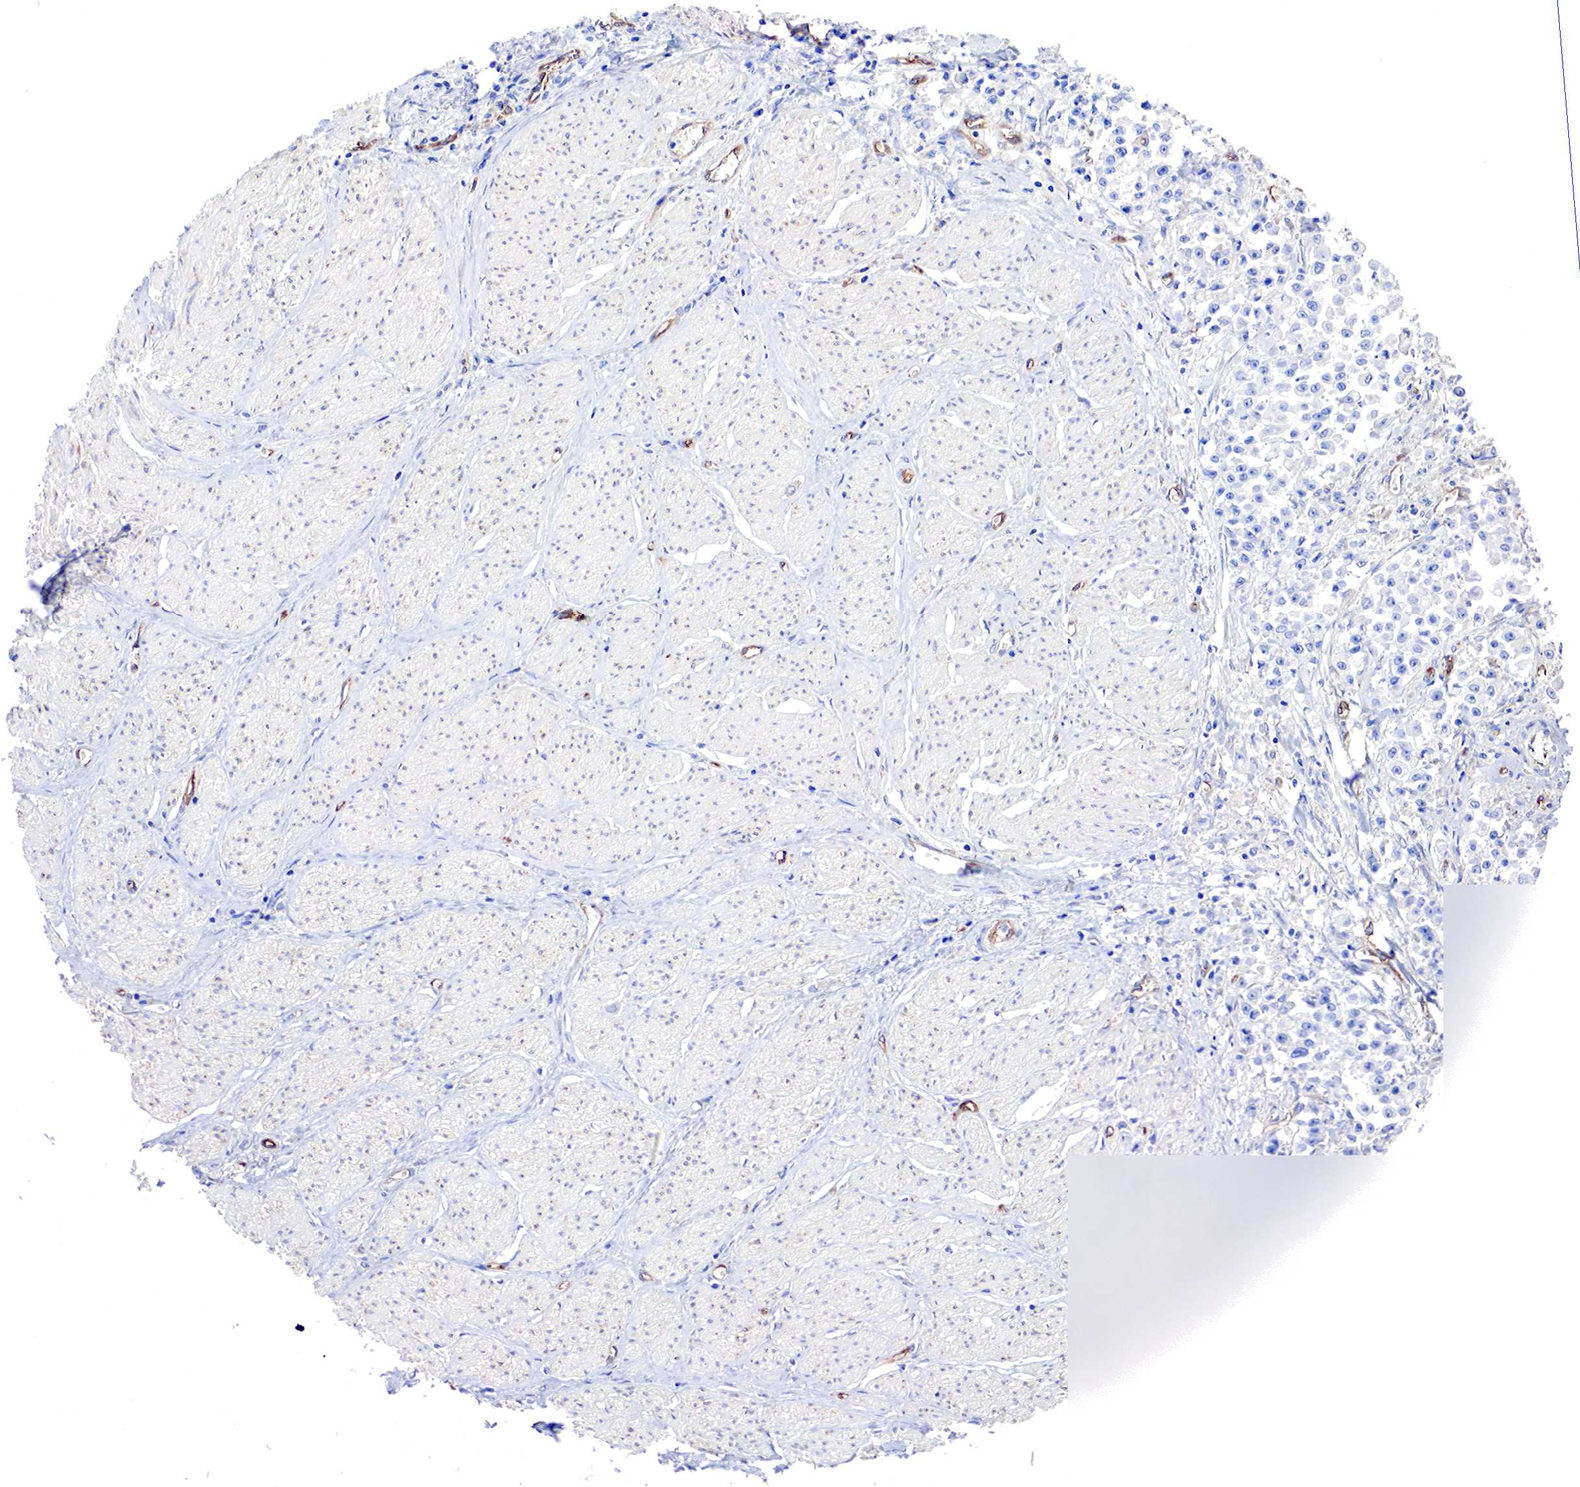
{"staining": {"intensity": "negative", "quantity": "none", "location": "none"}, "tissue": "stomach cancer", "cell_type": "Tumor cells", "image_type": "cancer", "snomed": [{"axis": "morphology", "description": "Adenocarcinoma, NOS"}, {"axis": "topography", "description": "Stomach"}], "caption": "Tumor cells are negative for brown protein staining in stomach cancer (adenocarcinoma).", "gene": "RDX", "patient": {"sex": "male", "age": 72}}